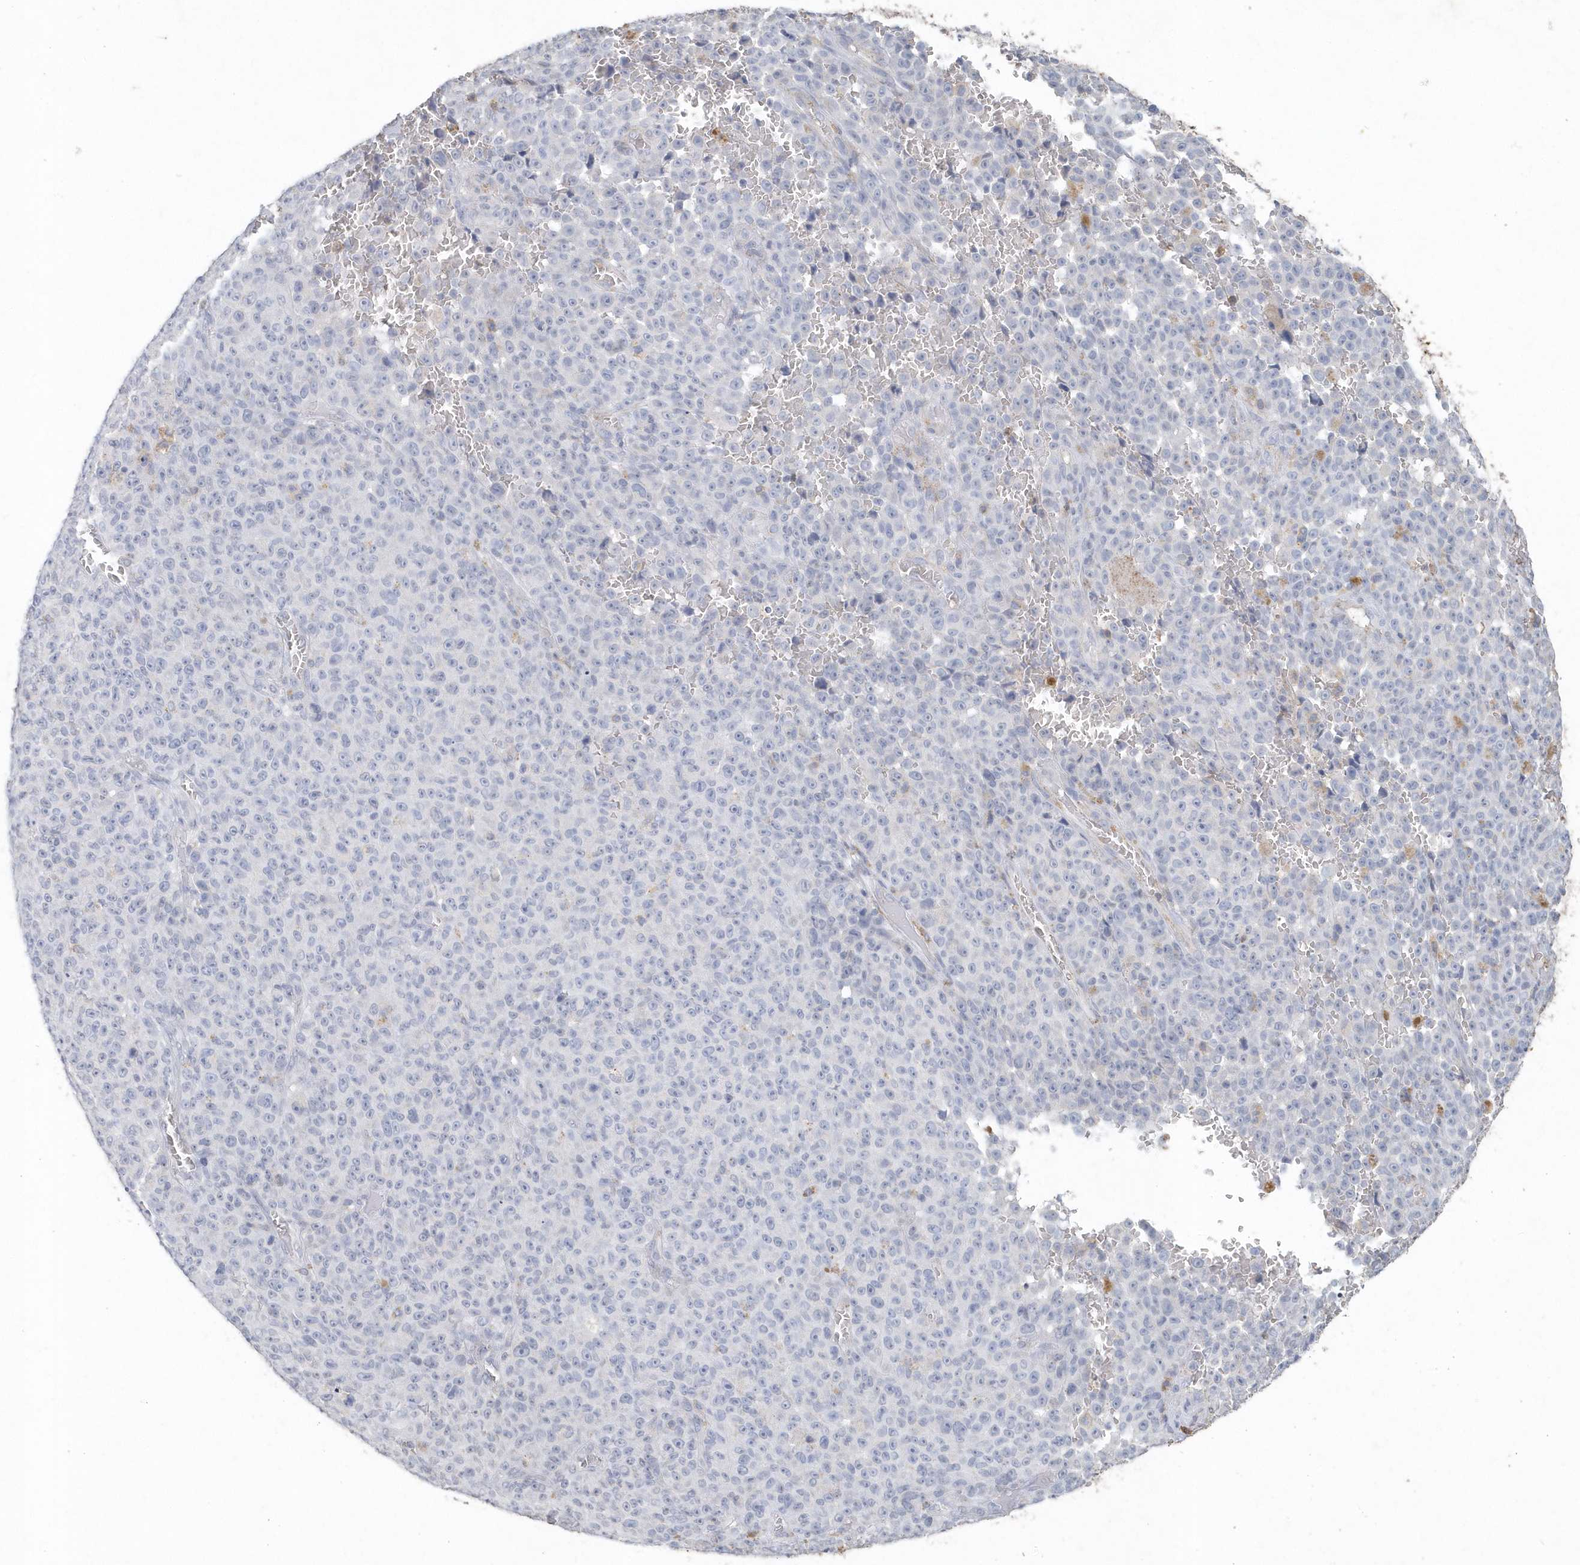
{"staining": {"intensity": "negative", "quantity": "none", "location": "none"}, "tissue": "melanoma", "cell_type": "Tumor cells", "image_type": "cancer", "snomed": [{"axis": "morphology", "description": "Malignant melanoma, NOS"}, {"axis": "topography", "description": "Skin"}], "caption": "The histopathology image displays no significant positivity in tumor cells of malignant melanoma. (Stains: DAB (3,3'-diaminobenzidine) immunohistochemistry (IHC) with hematoxylin counter stain, Microscopy: brightfield microscopy at high magnification).", "gene": "PDCD1", "patient": {"sex": "female", "age": 82}}